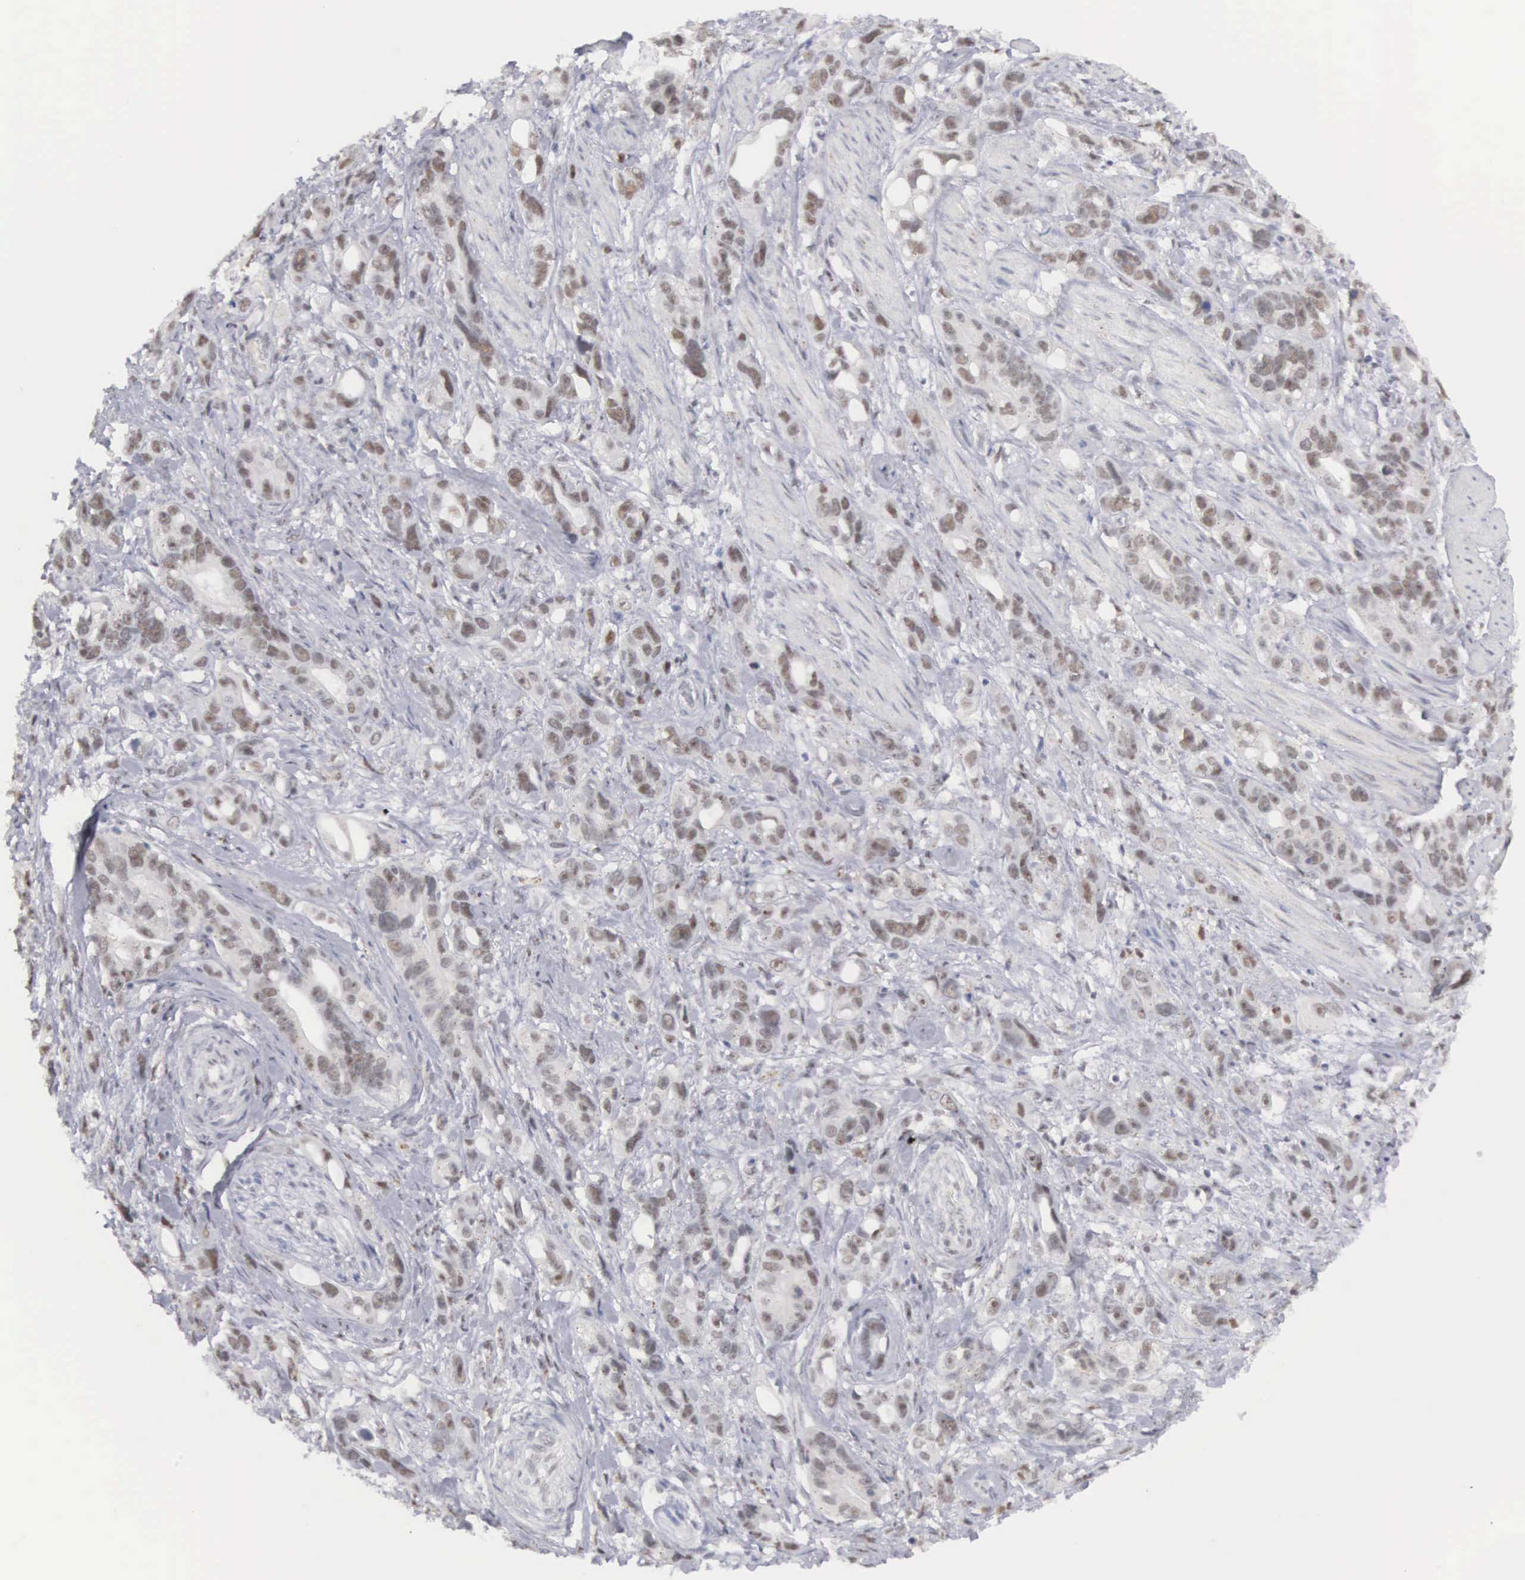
{"staining": {"intensity": "weak", "quantity": "25%-75%", "location": "cytoplasmic/membranous,nuclear"}, "tissue": "stomach cancer", "cell_type": "Tumor cells", "image_type": "cancer", "snomed": [{"axis": "morphology", "description": "Adenocarcinoma, NOS"}, {"axis": "topography", "description": "Stomach, upper"}], "caption": "This photomicrograph exhibits immunohistochemistry (IHC) staining of adenocarcinoma (stomach), with low weak cytoplasmic/membranous and nuclear expression in approximately 25%-75% of tumor cells.", "gene": "MNAT1", "patient": {"sex": "male", "age": 47}}